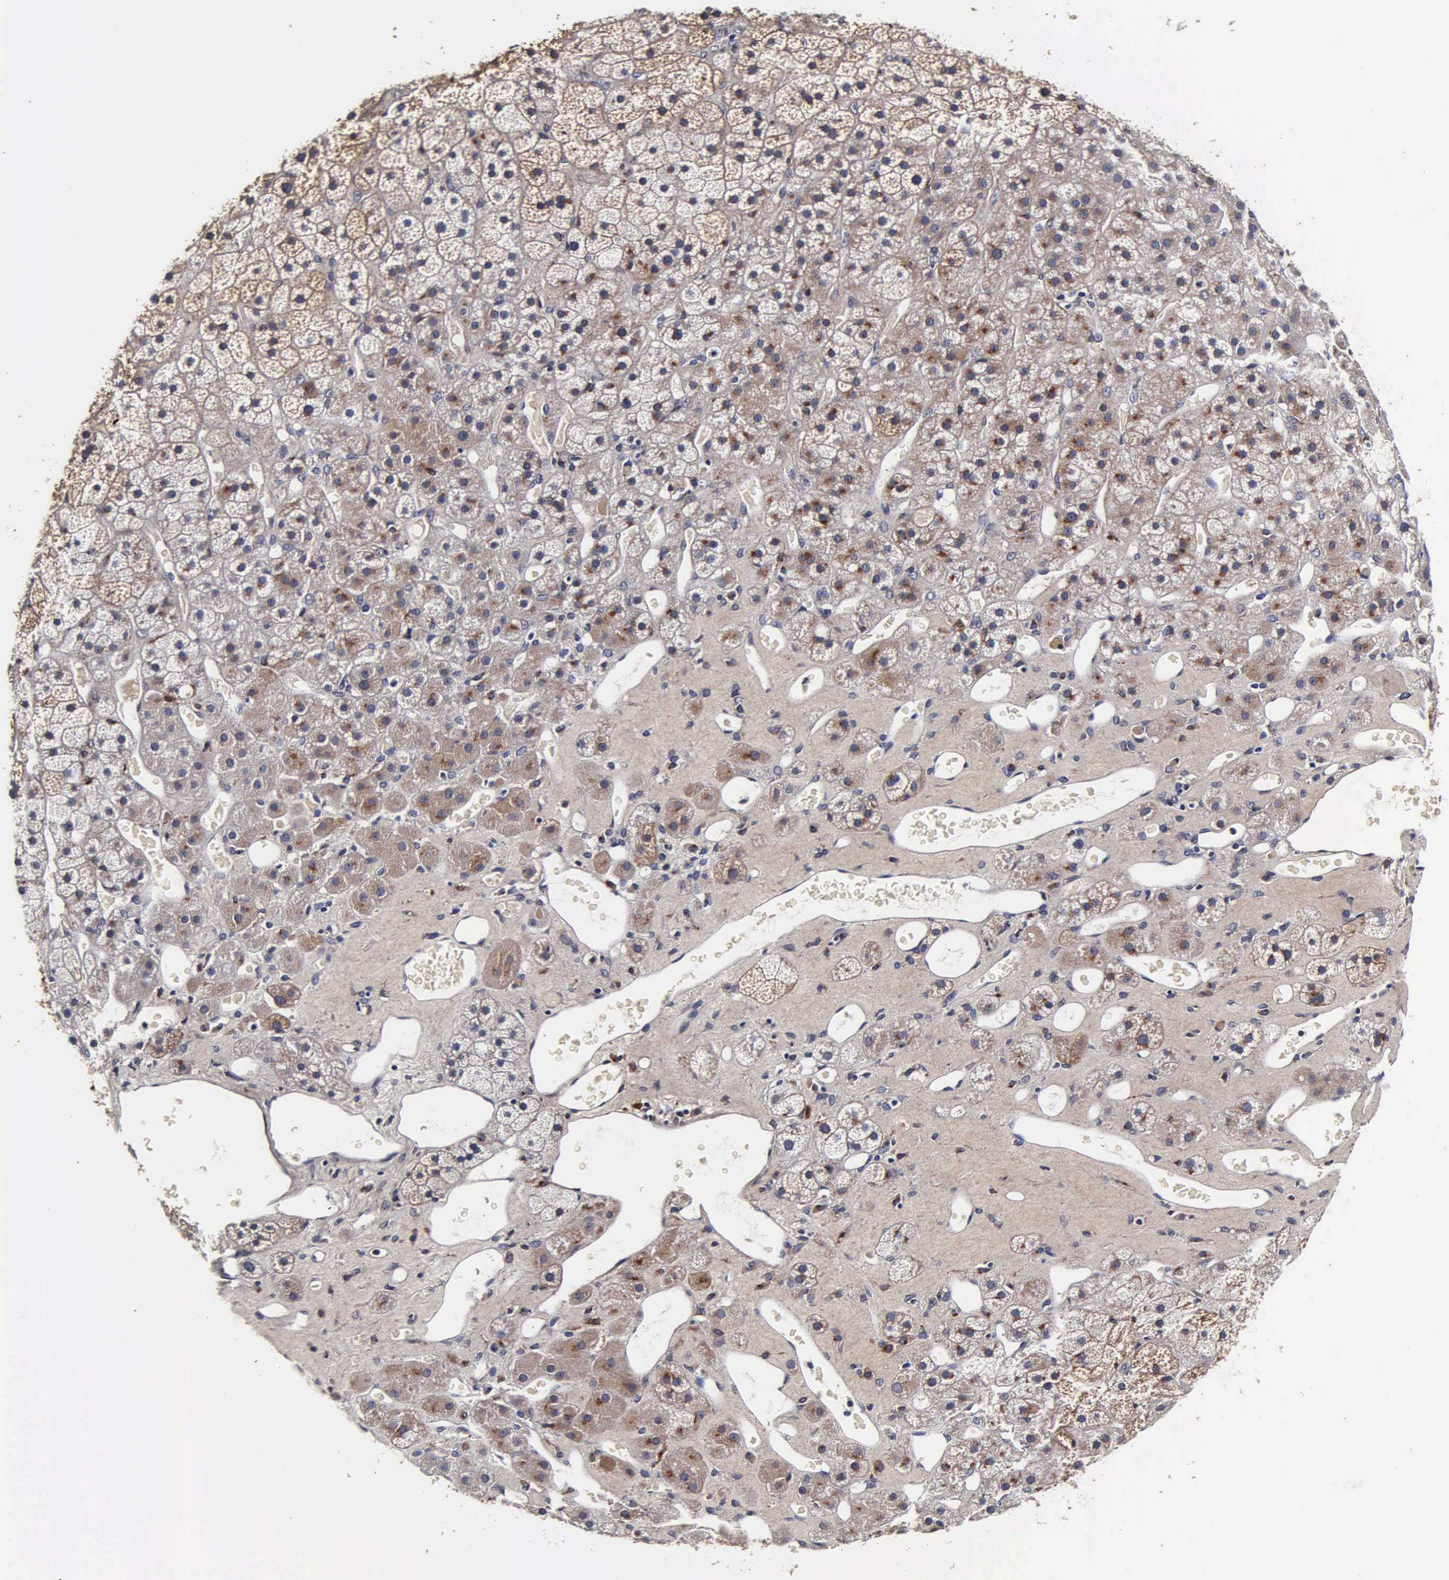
{"staining": {"intensity": "moderate", "quantity": "25%-75%", "location": "cytoplasmic/membranous"}, "tissue": "adrenal gland", "cell_type": "Glandular cells", "image_type": "normal", "snomed": [{"axis": "morphology", "description": "Normal tissue, NOS"}, {"axis": "topography", "description": "Adrenal gland"}], "caption": "Glandular cells reveal moderate cytoplasmic/membranous expression in about 25%-75% of cells in normal adrenal gland. Using DAB (brown) and hematoxylin (blue) stains, captured at high magnification using brightfield microscopy.", "gene": "CST3", "patient": {"sex": "male", "age": 57}}